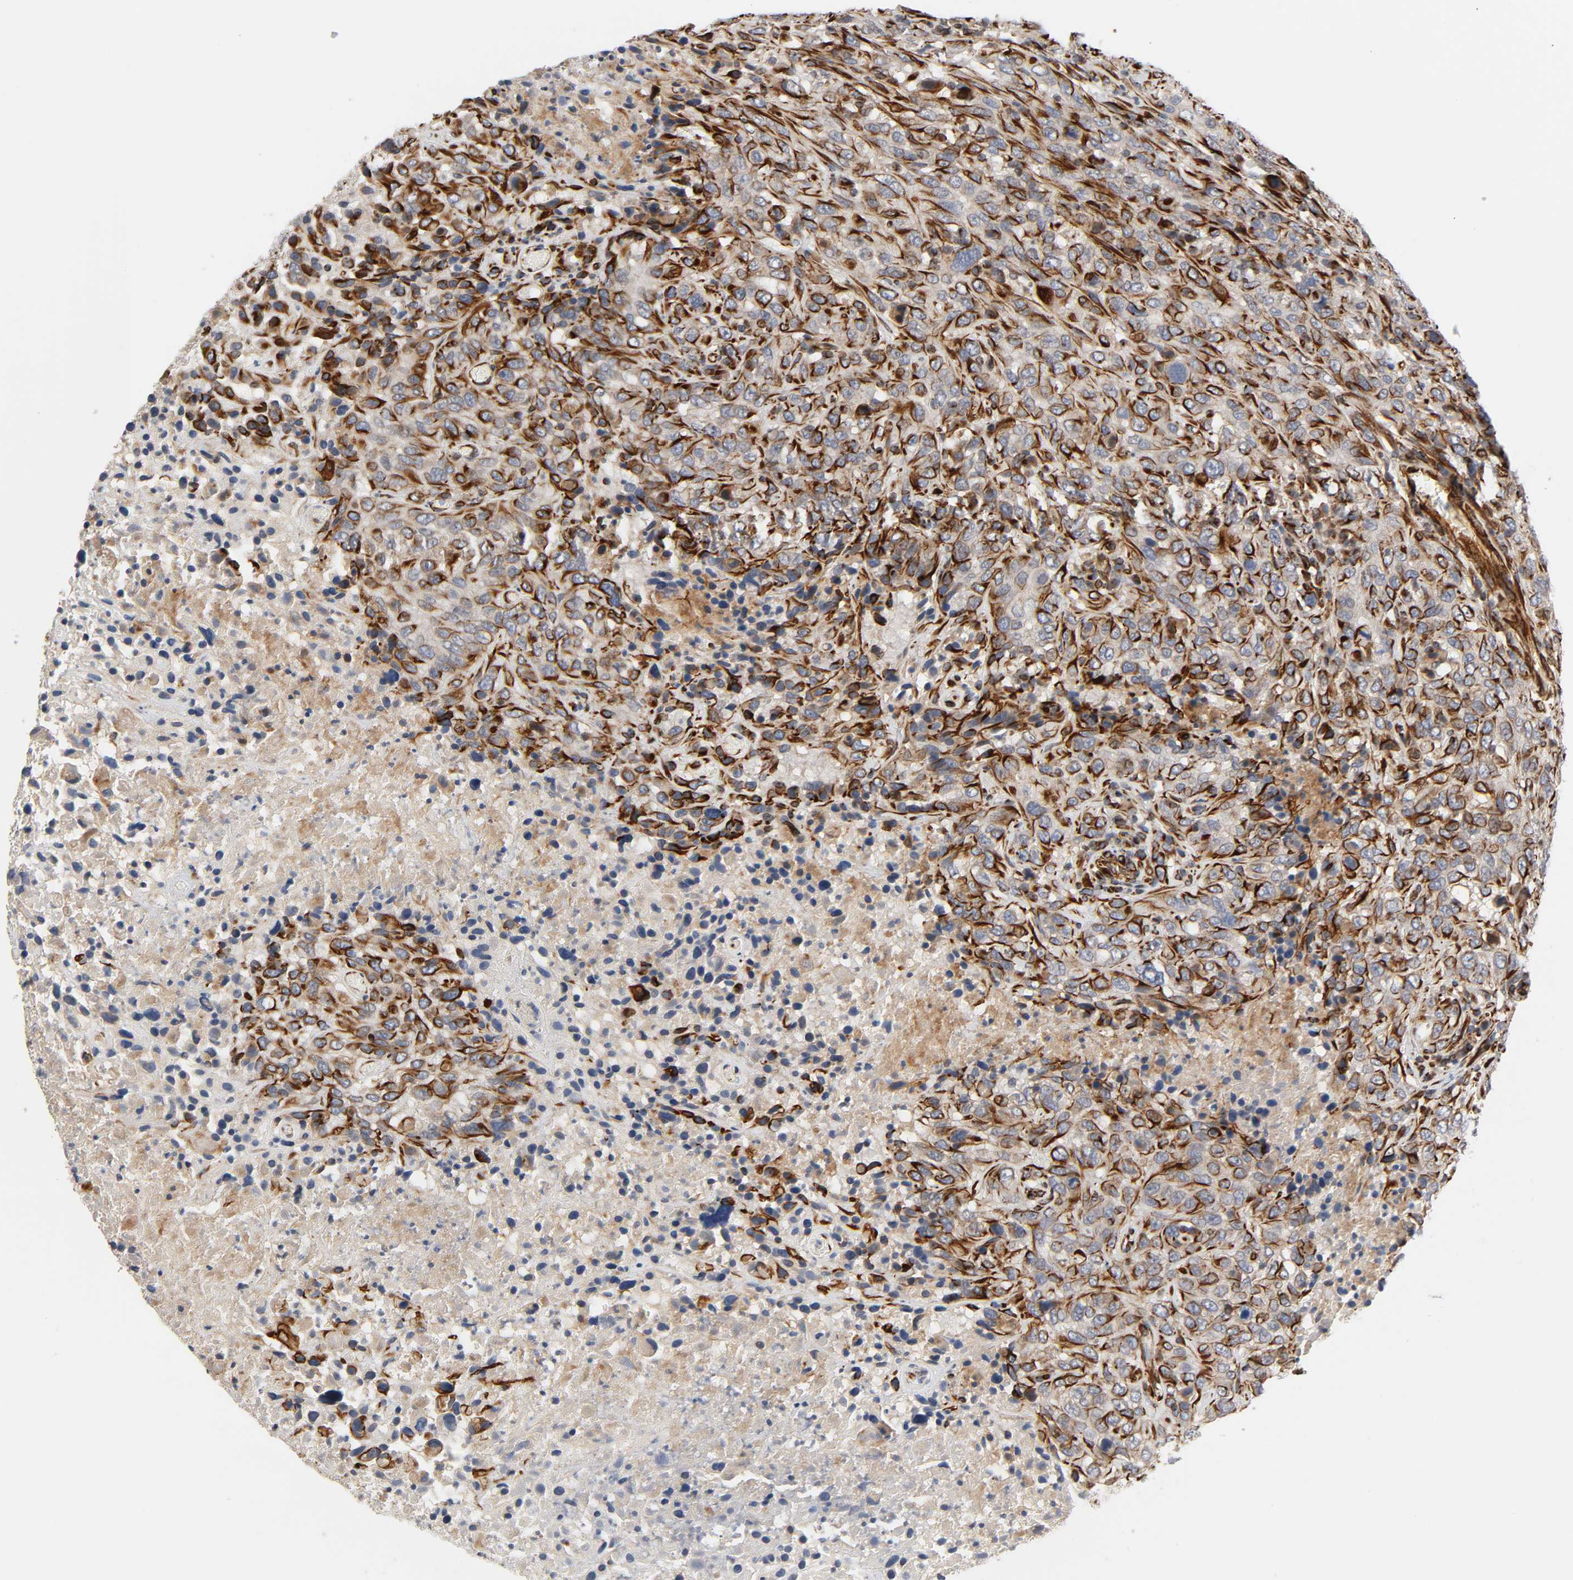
{"staining": {"intensity": "strong", "quantity": ">75%", "location": "cytoplasmic/membranous"}, "tissue": "urothelial cancer", "cell_type": "Tumor cells", "image_type": "cancer", "snomed": [{"axis": "morphology", "description": "Urothelial carcinoma, High grade"}, {"axis": "topography", "description": "Urinary bladder"}], "caption": "Human high-grade urothelial carcinoma stained for a protein (brown) demonstrates strong cytoplasmic/membranous positive positivity in about >75% of tumor cells.", "gene": "FAM118A", "patient": {"sex": "male", "age": 61}}